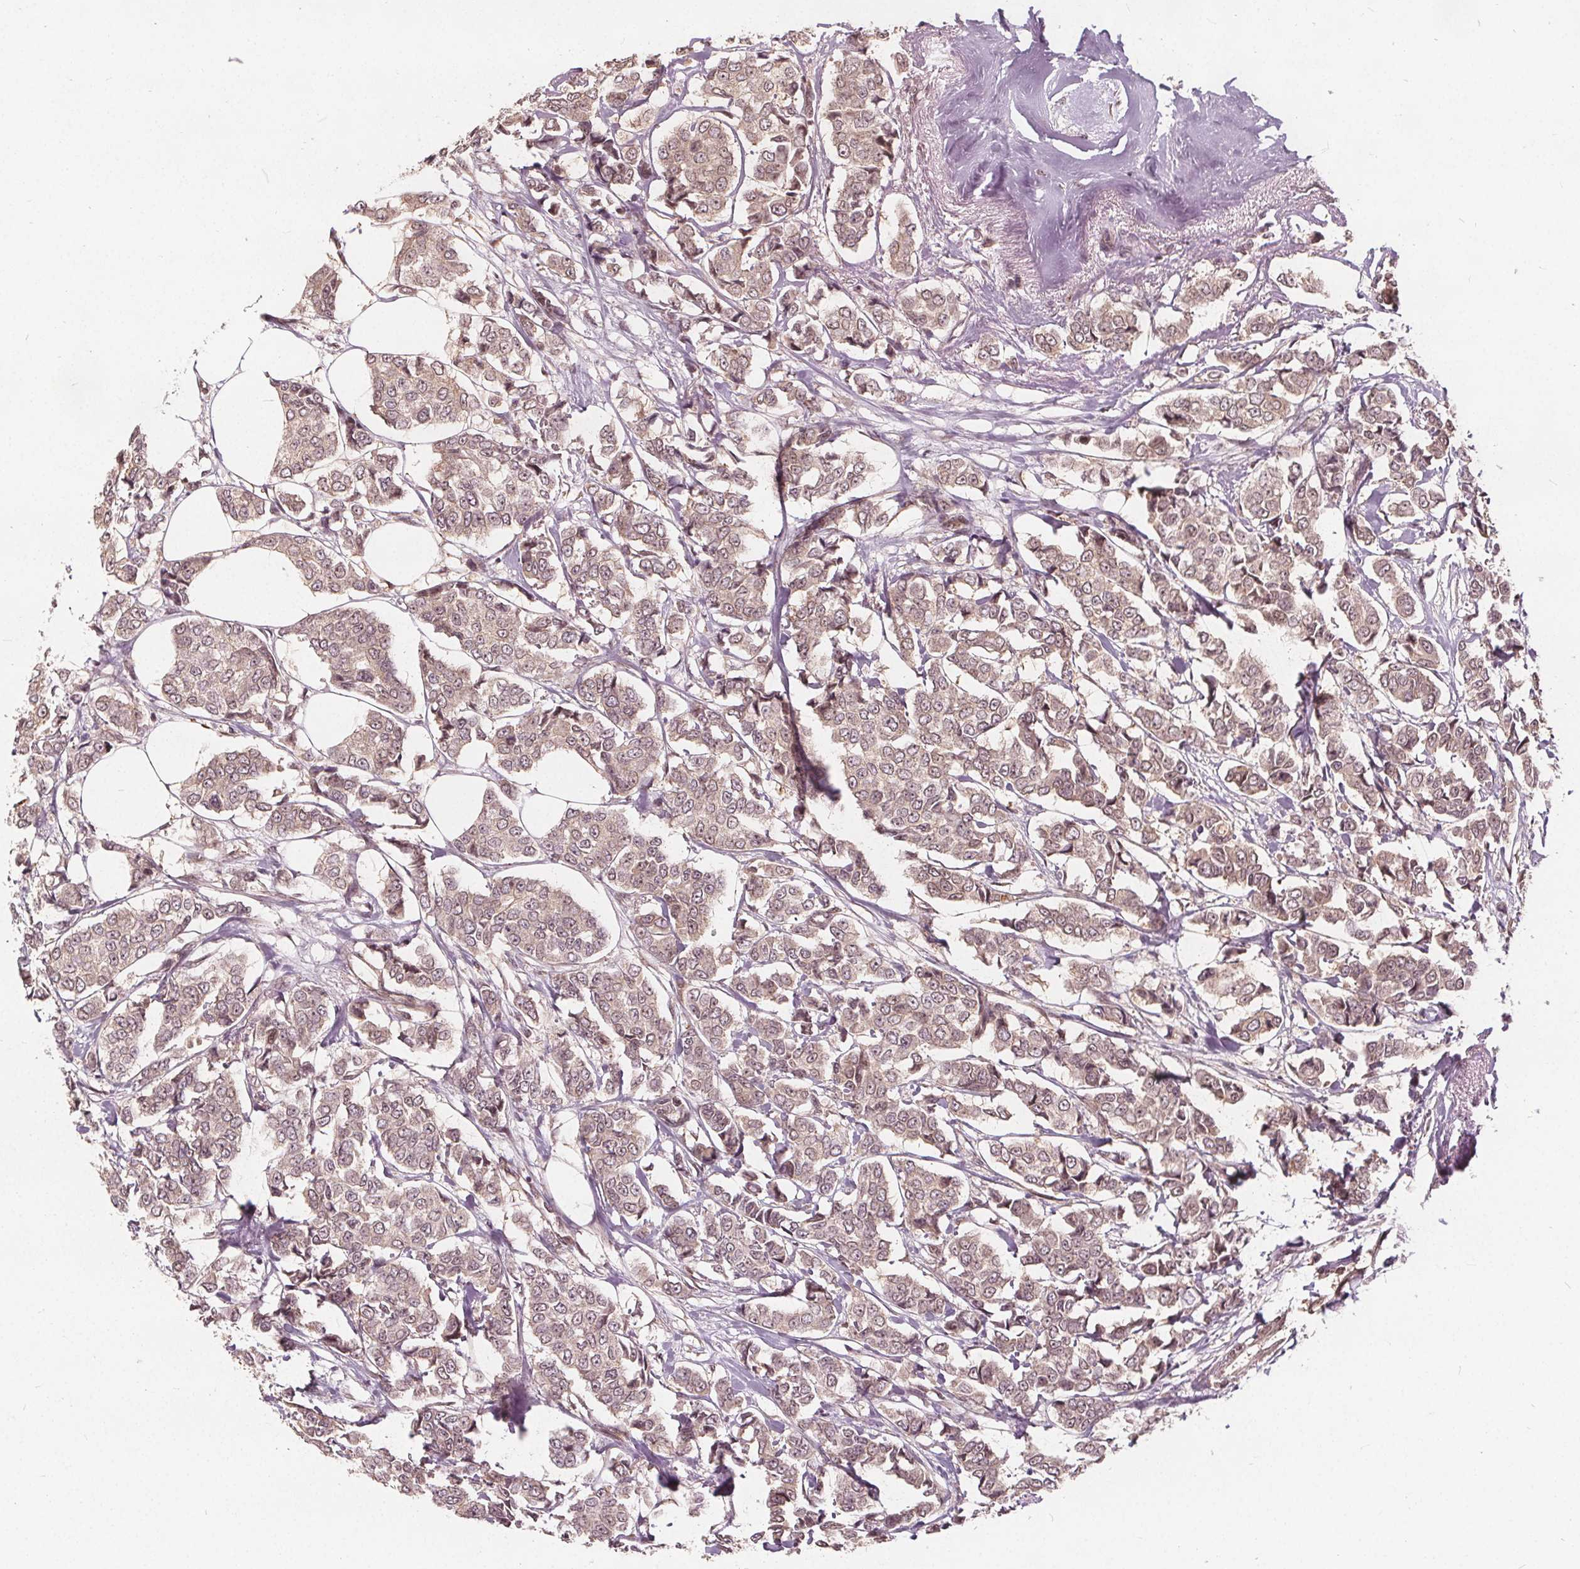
{"staining": {"intensity": "weak", "quantity": ">75%", "location": "cytoplasmic/membranous"}, "tissue": "breast cancer", "cell_type": "Tumor cells", "image_type": "cancer", "snomed": [{"axis": "morphology", "description": "Duct carcinoma"}, {"axis": "topography", "description": "Breast"}], "caption": "A photomicrograph of human breast intraductal carcinoma stained for a protein exhibits weak cytoplasmic/membranous brown staining in tumor cells. The staining was performed using DAB (3,3'-diaminobenzidine), with brown indicating positive protein expression. Nuclei are stained blue with hematoxylin.", "gene": "PPP1CB", "patient": {"sex": "female", "age": 94}}